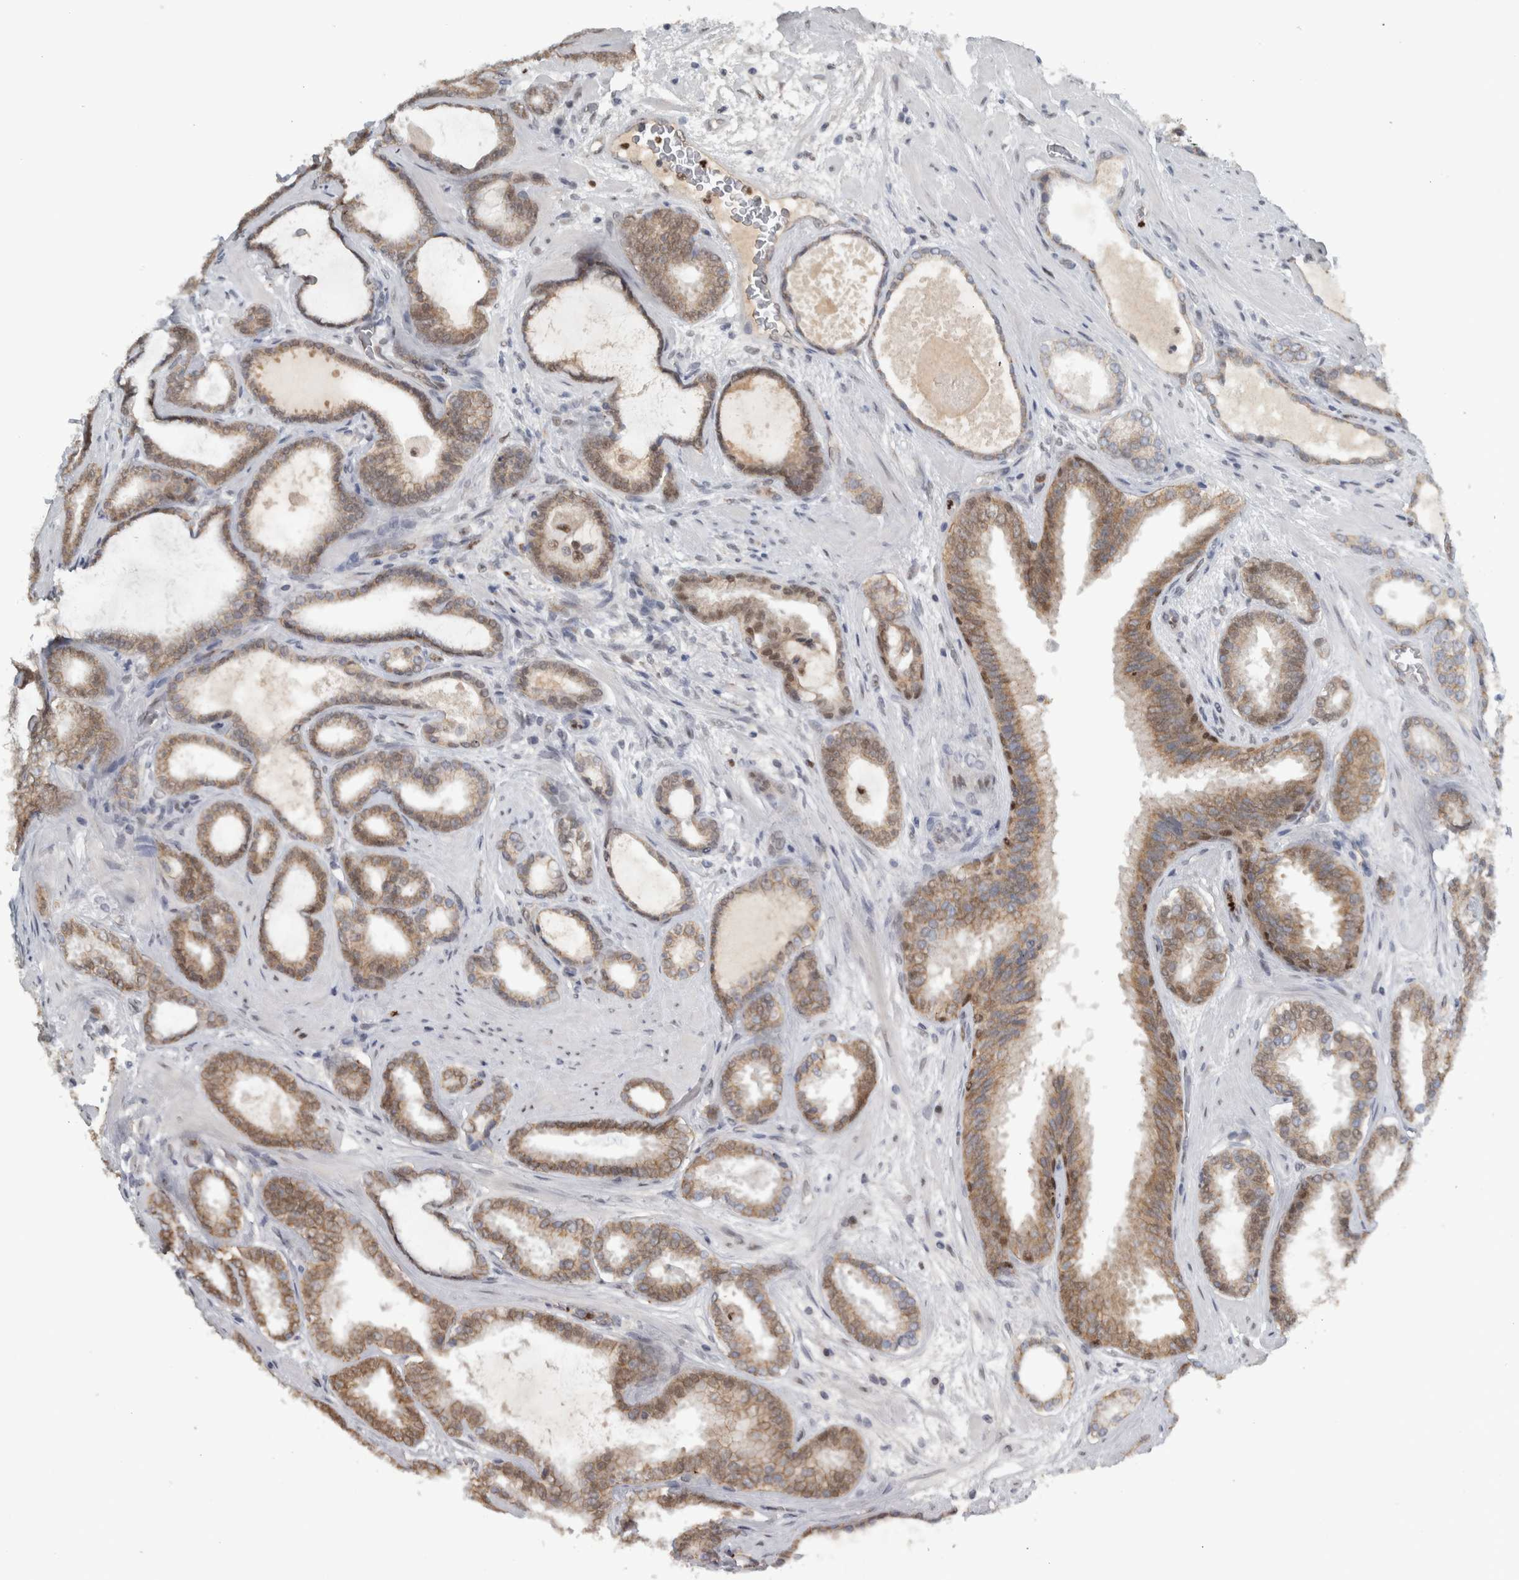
{"staining": {"intensity": "moderate", "quantity": ">75%", "location": "cytoplasmic/membranous,nuclear"}, "tissue": "prostate cancer", "cell_type": "Tumor cells", "image_type": "cancer", "snomed": [{"axis": "morphology", "description": "Adenocarcinoma, High grade"}, {"axis": "topography", "description": "Prostate"}], "caption": "High-magnification brightfield microscopy of adenocarcinoma (high-grade) (prostate) stained with DAB (brown) and counterstained with hematoxylin (blue). tumor cells exhibit moderate cytoplasmic/membranous and nuclear staining is identified in approximately>75% of cells. Nuclei are stained in blue.", "gene": "ADPRM", "patient": {"sex": "male", "age": 60}}